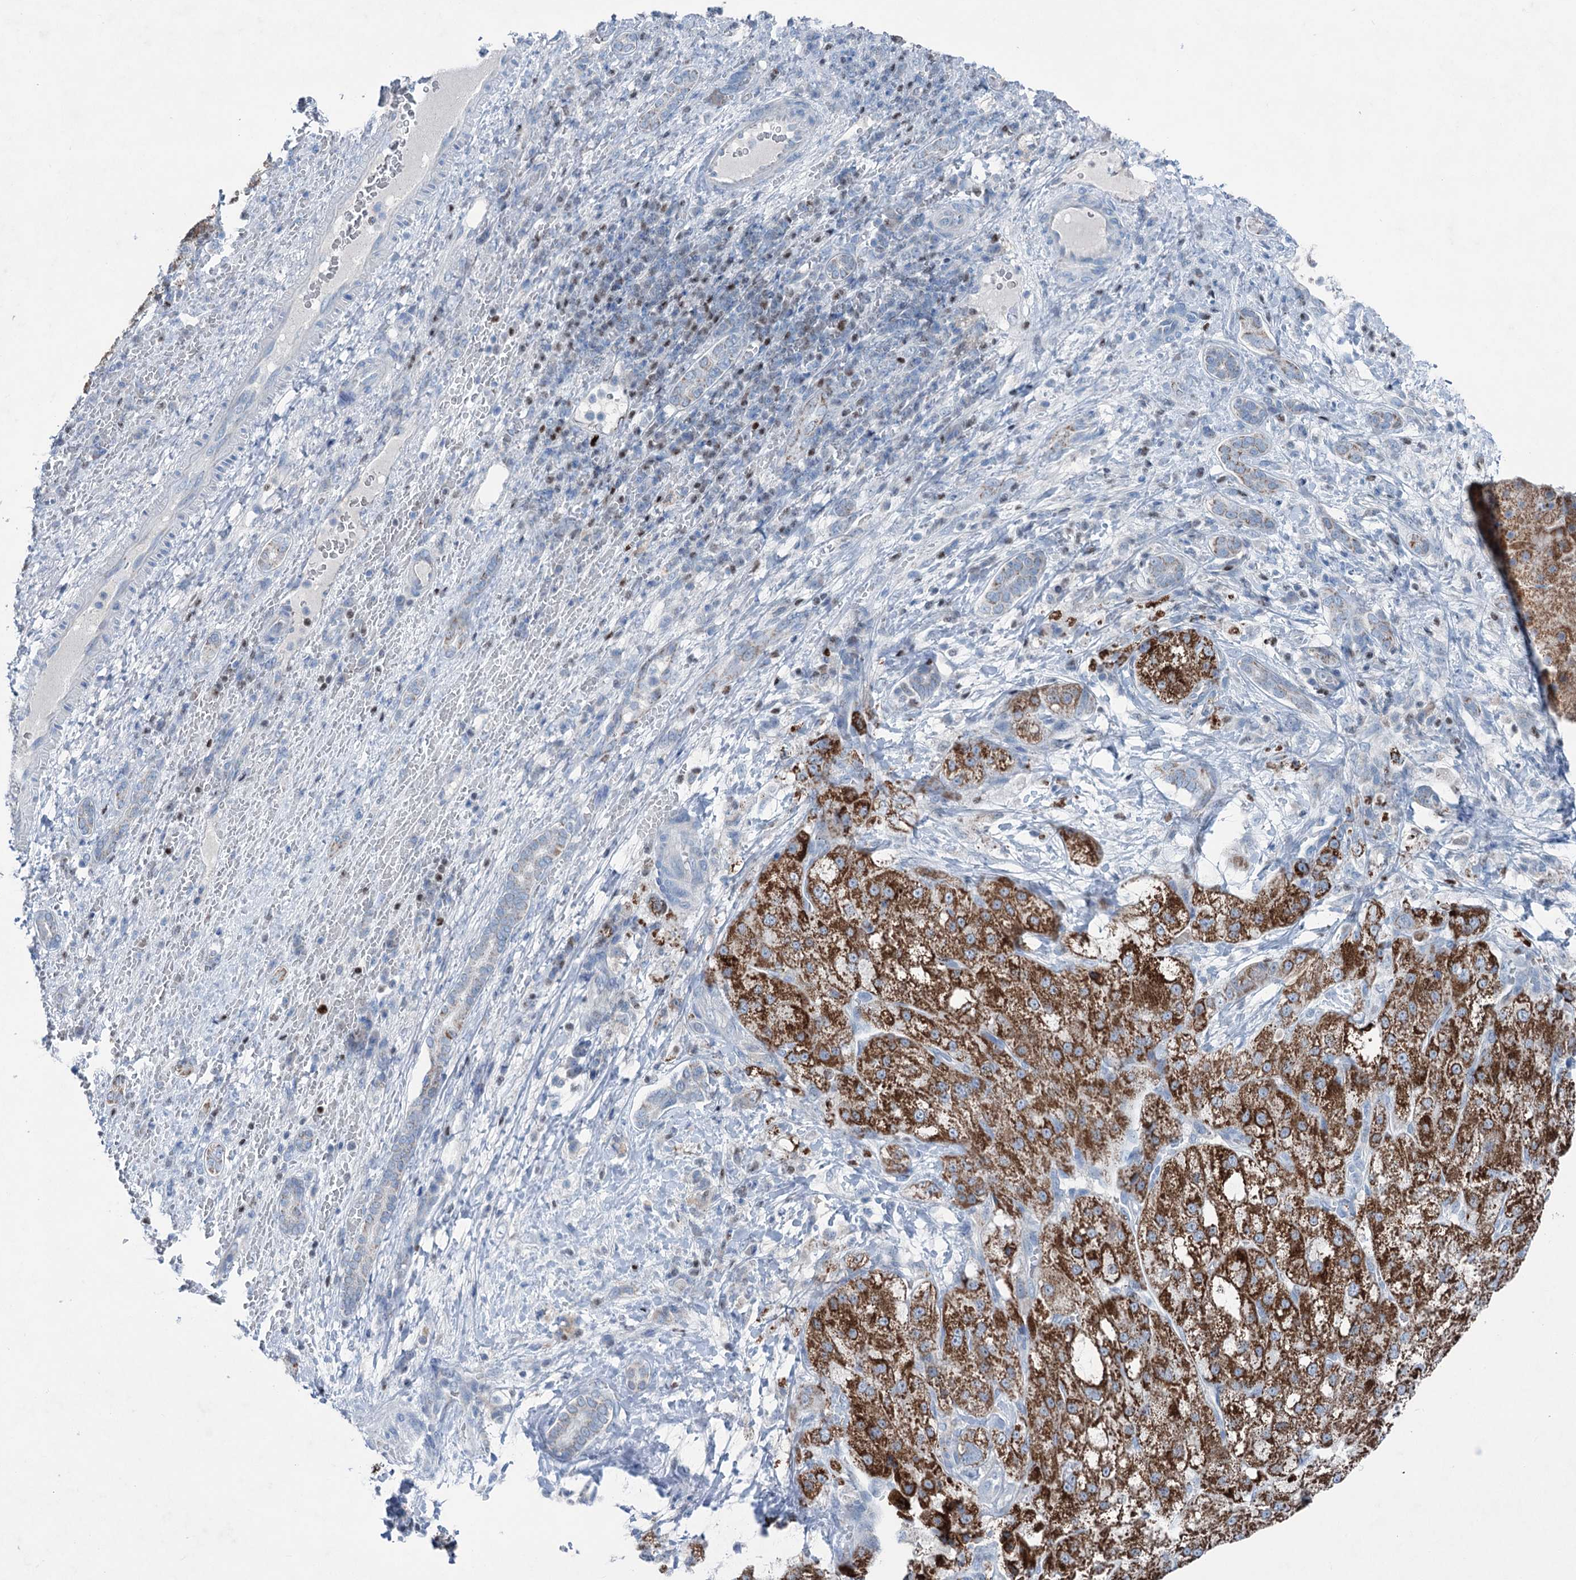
{"staining": {"intensity": "strong", "quantity": ">75%", "location": "cytoplasmic/membranous"}, "tissue": "liver cancer", "cell_type": "Tumor cells", "image_type": "cancer", "snomed": [{"axis": "morphology", "description": "Normal tissue, NOS"}, {"axis": "morphology", "description": "Carcinoma, Hepatocellular, NOS"}, {"axis": "topography", "description": "Liver"}], "caption": "Human hepatocellular carcinoma (liver) stained with a protein marker displays strong staining in tumor cells.", "gene": "ELP4", "patient": {"sex": "male", "age": 57}}